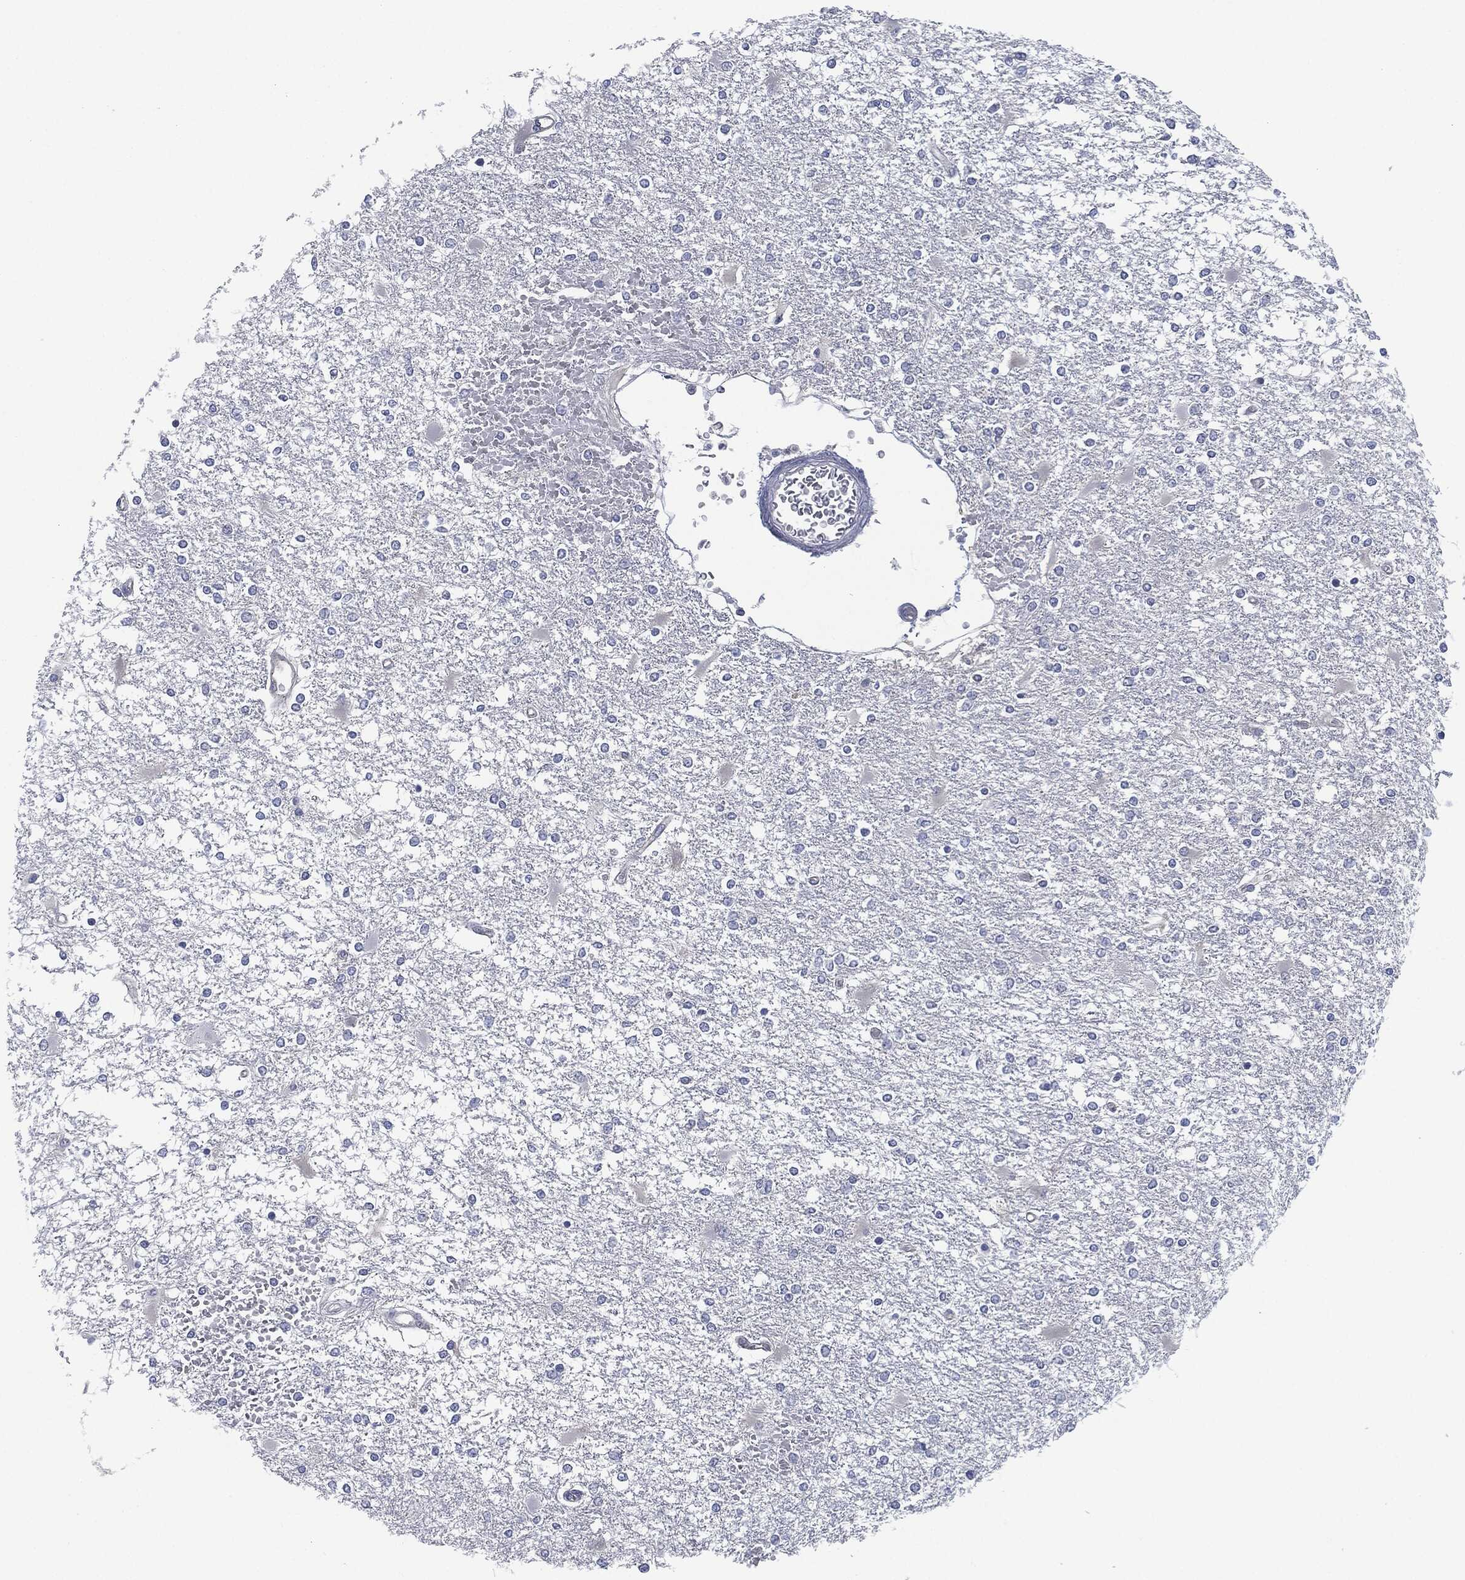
{"staining": {"intensity": "negative", "quantity": "none", "location": "none"}, "tissue": "glioma", "cell_type": "Tumor cells", "image_type": "cancer", "snomed": [{"axis": "morphology", "description": "Glioma, malignant, High grade"}, {"axis": "topography", "description": "Cerebral cortex"}], "caption": "This photomicrograph is of malignant glioma (high-grade) stained with IHC to label a protein in brown with the nuclei are counter-stained blue. There is no positivity in tumor cells.", "gene": "SHROOM2", "patient": {"sex": "male", "age": 79}}